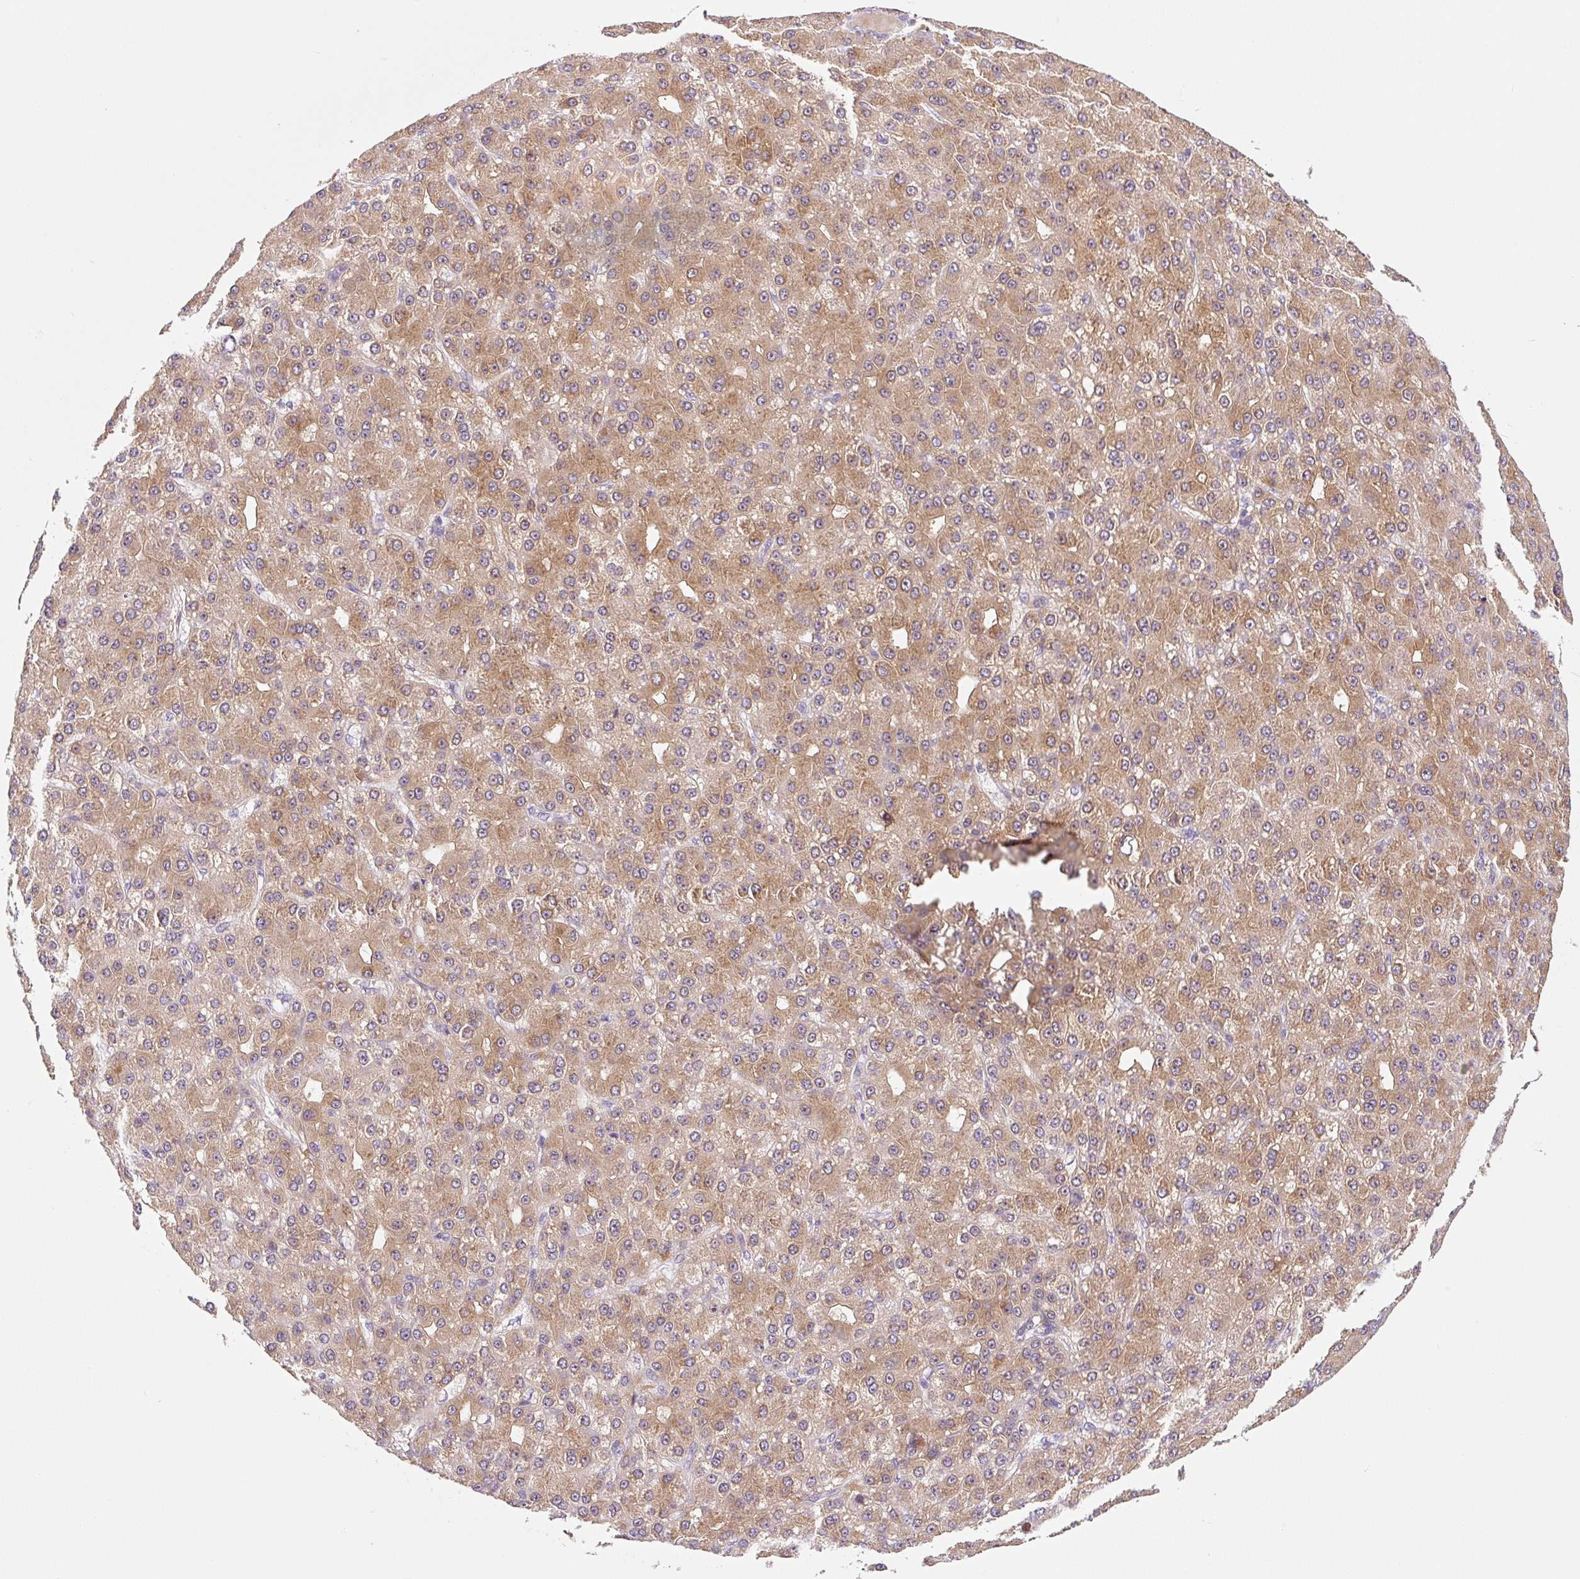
{"staining": {"intensity": "moderate", "quantity": ">75%", "location": "cytoplasmic/membranous"}, "tissue": "liver cancer", "cell_type": "Tumor cells", "image_type": "cancer", "snomed": [{"axis": "morphology", "description": "Carcinoma, Hepatocellular, NOS"}, {"axis": "topography", "description": "Liver"}], "caption": "Immunohistochemistry photomicrograph of neoplastic tissue: liver cancer stained using immunohistochemistry (IHC) exhibits medium levels of moderate protein expression localized specifically in the cytoplasmic/membranous of tumor cells, appearing as a cytoplasmic/membranous brown color.", "gene": "PRKAA2", "patient": {"sex": "male", "age": 67}}